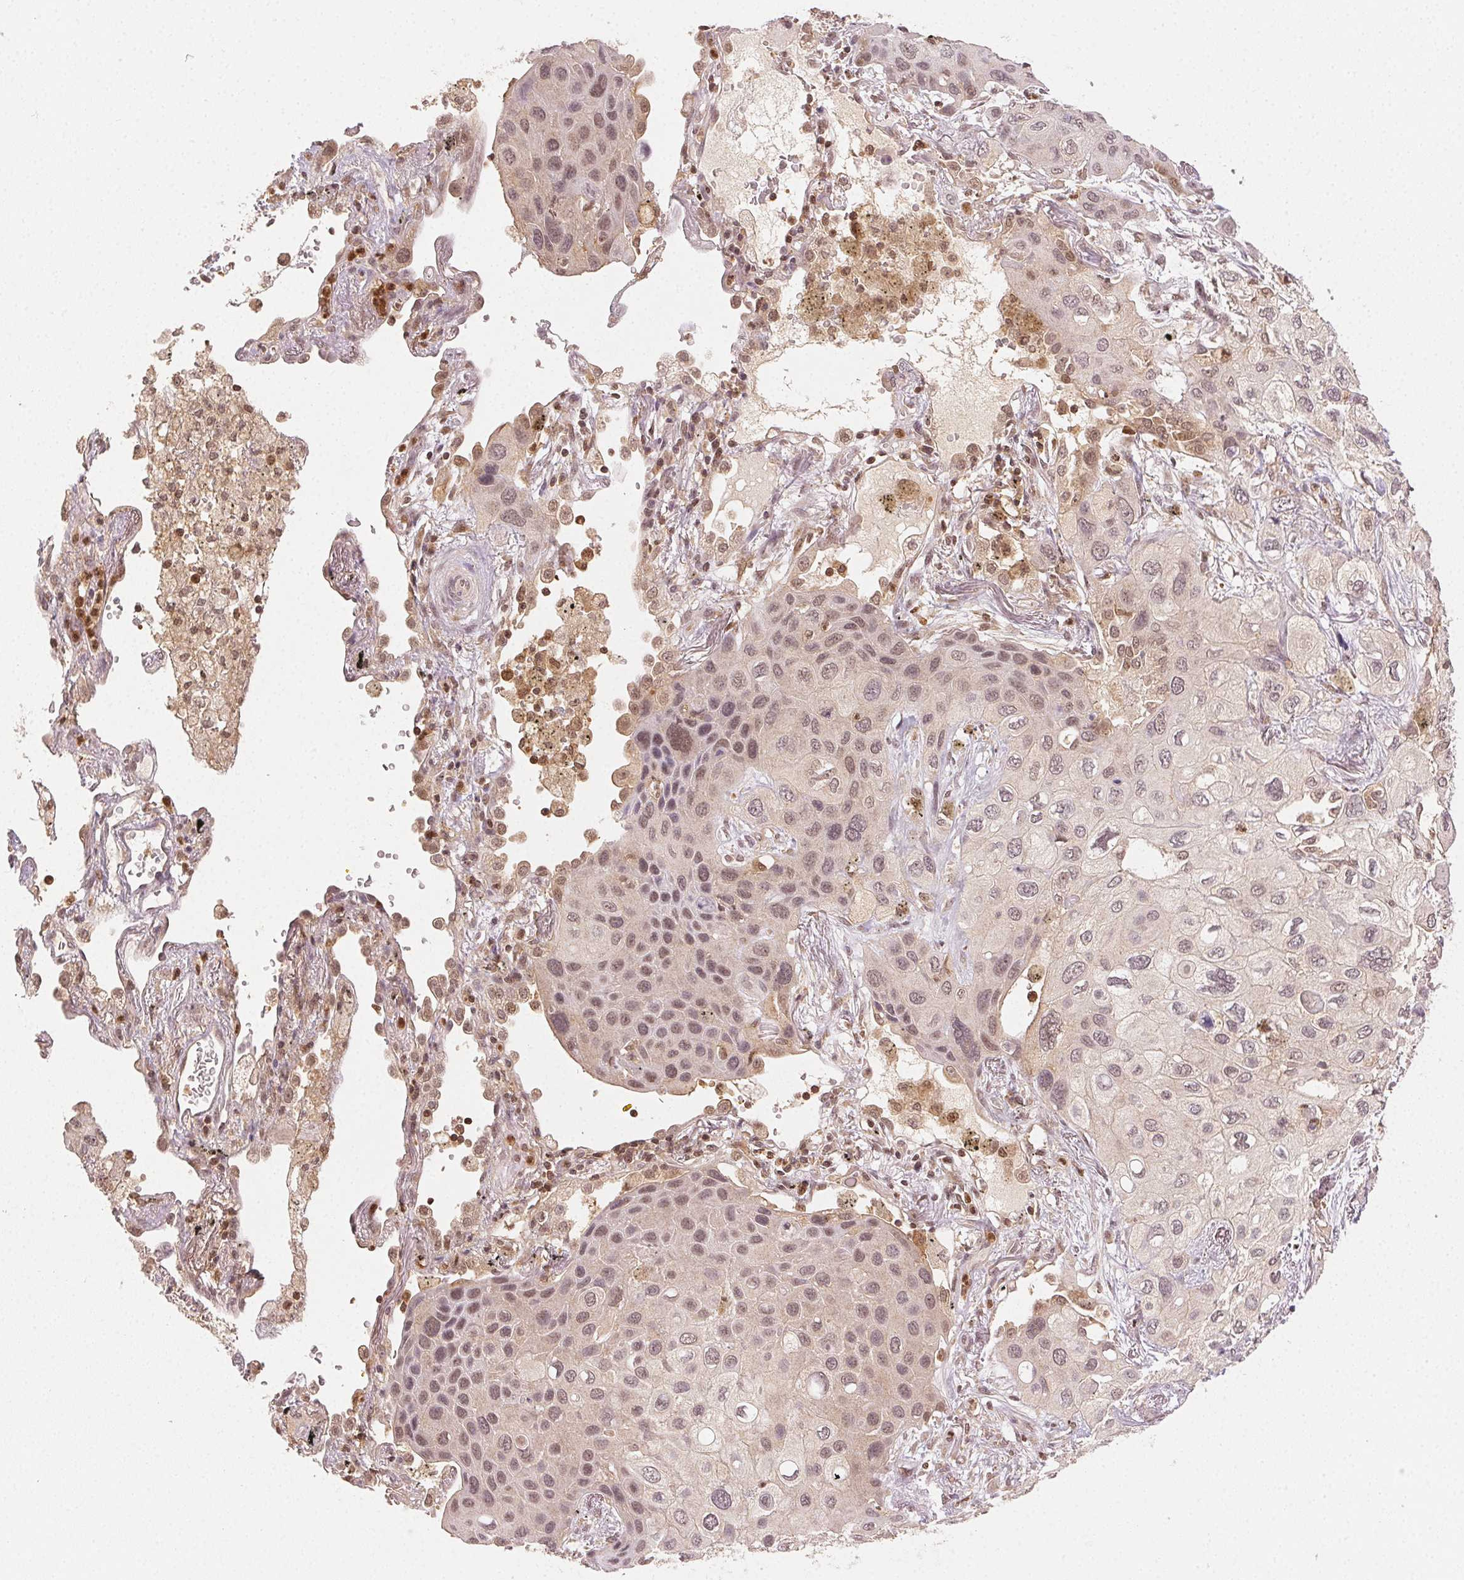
{"staining": {"intensity": "weak", "quantity": "25%-75%", "location": "nuclear"}, "tissue": "lung cancer", "cell_type": "Tumor cells", "image_type": "cancer", "snomed": [{"axis": "morphology", "description": "Squamous cell carcinoma, NOS"}, {"axis": "morphology", "description": "Squamous cell carcinoma, metastatic, NOS"}, {"axis": "topography", "description": "Lung"}], "caption": "Immunohistochemical staining of human squamous cell carcinoma (lung) shows low levels of weak nuclear protein staining in about 25%-75% of tumor cells. (DAB (3,3'-diaminobenzidine) IHC, brown staining for protein, blue staining for nuclei).", "gene": "MAPK14", "patient": {"sex": "male", "age": 59}}